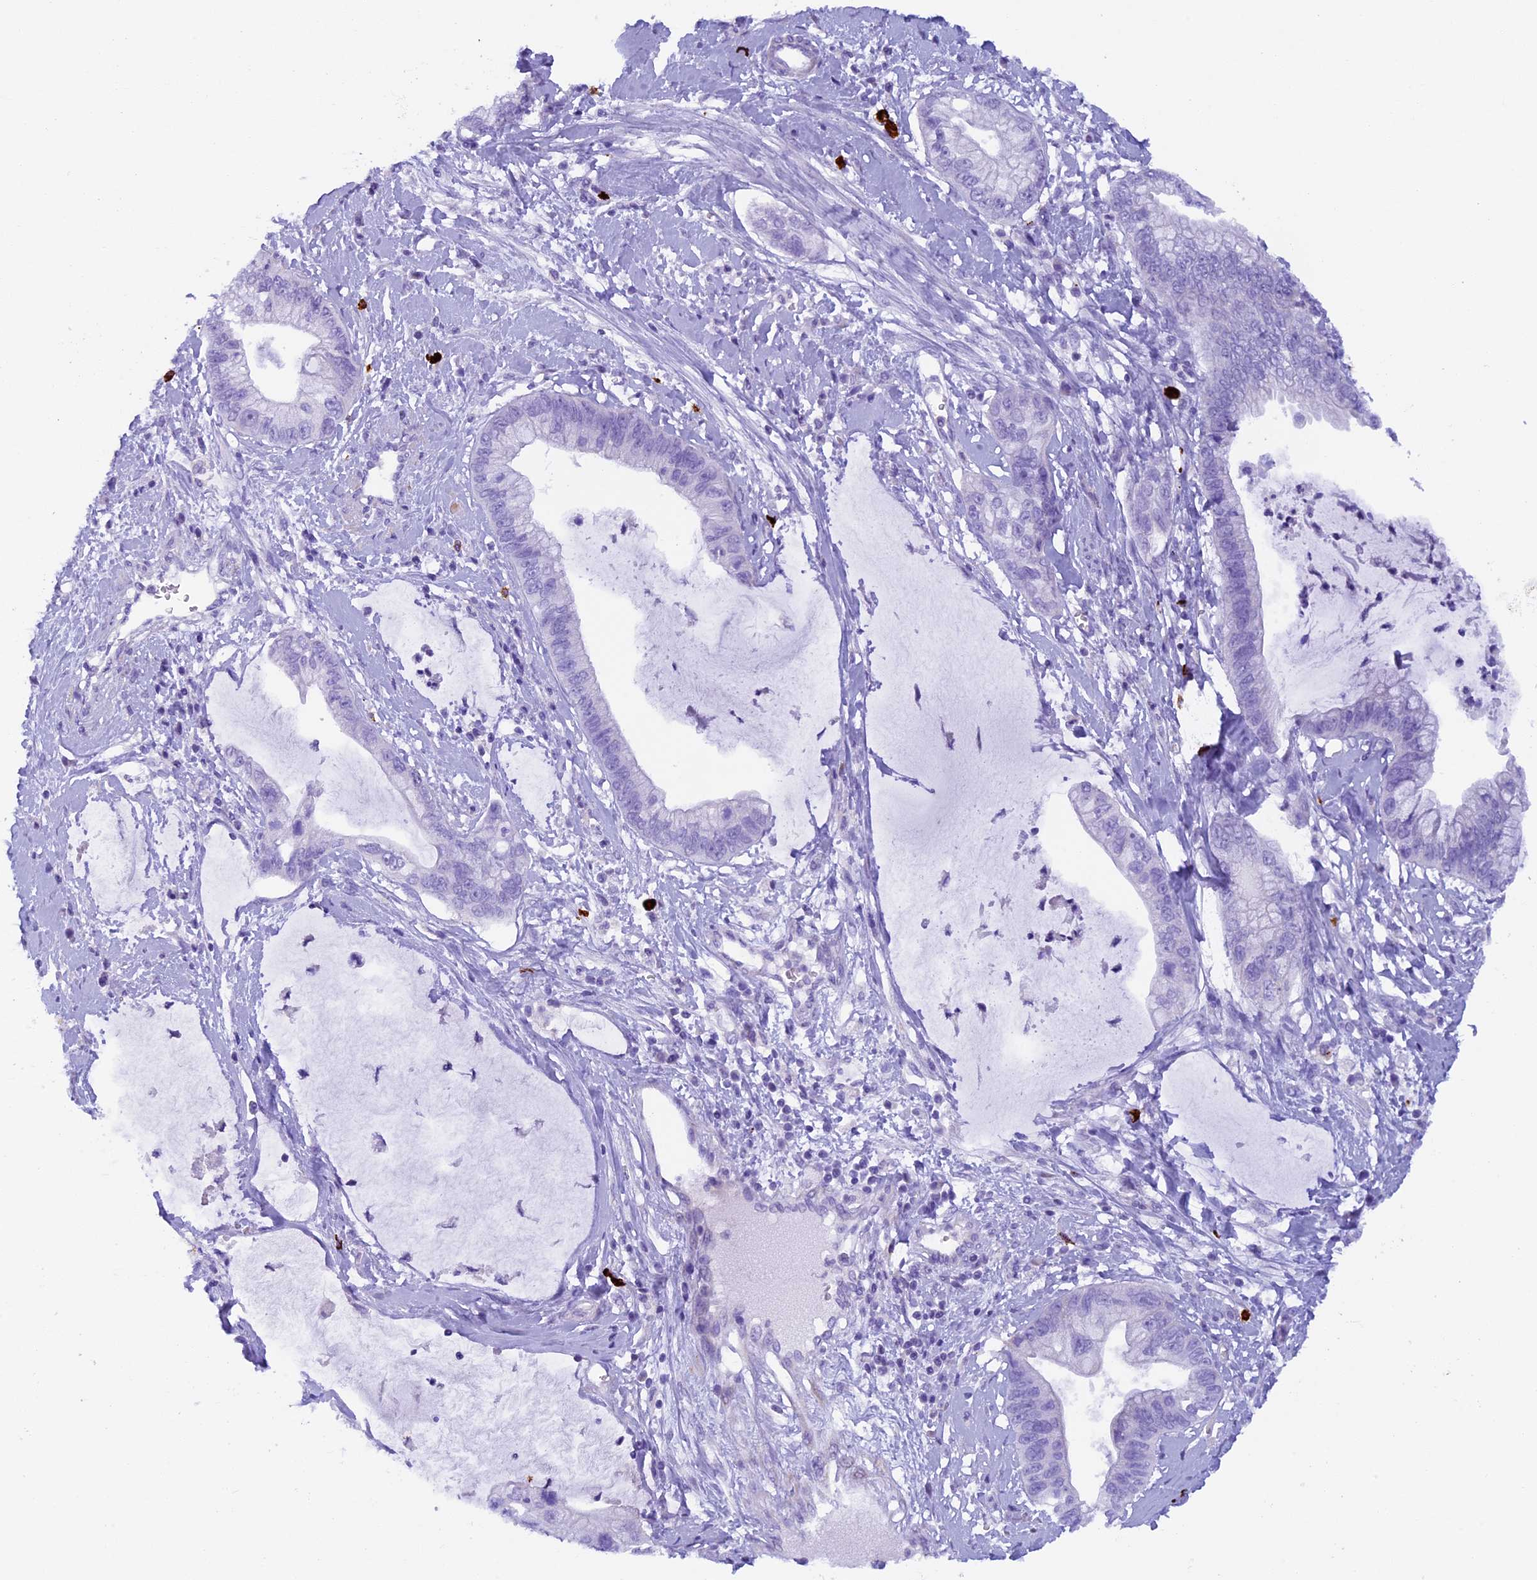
{"staining": {"intensity": "negative", "quantity": "none", "location": "none"}, "tissue": "cervical cancer", "cell_type": "Tumor cells", "image_type": "cancer", "snomed": [{"axis": "morphology", "description": "Adenocarcinoma, NOS"}, {"axis": "topography", "description": "Cervix"}], "caption": "Immunohistochemistry photomicrograph of adenocarcinoma (cervical) stained for a protein (brown), which displays no positivity in tumor cells.", "gene": "RTTN", "patient": {"sex": "female", "age": 44}}